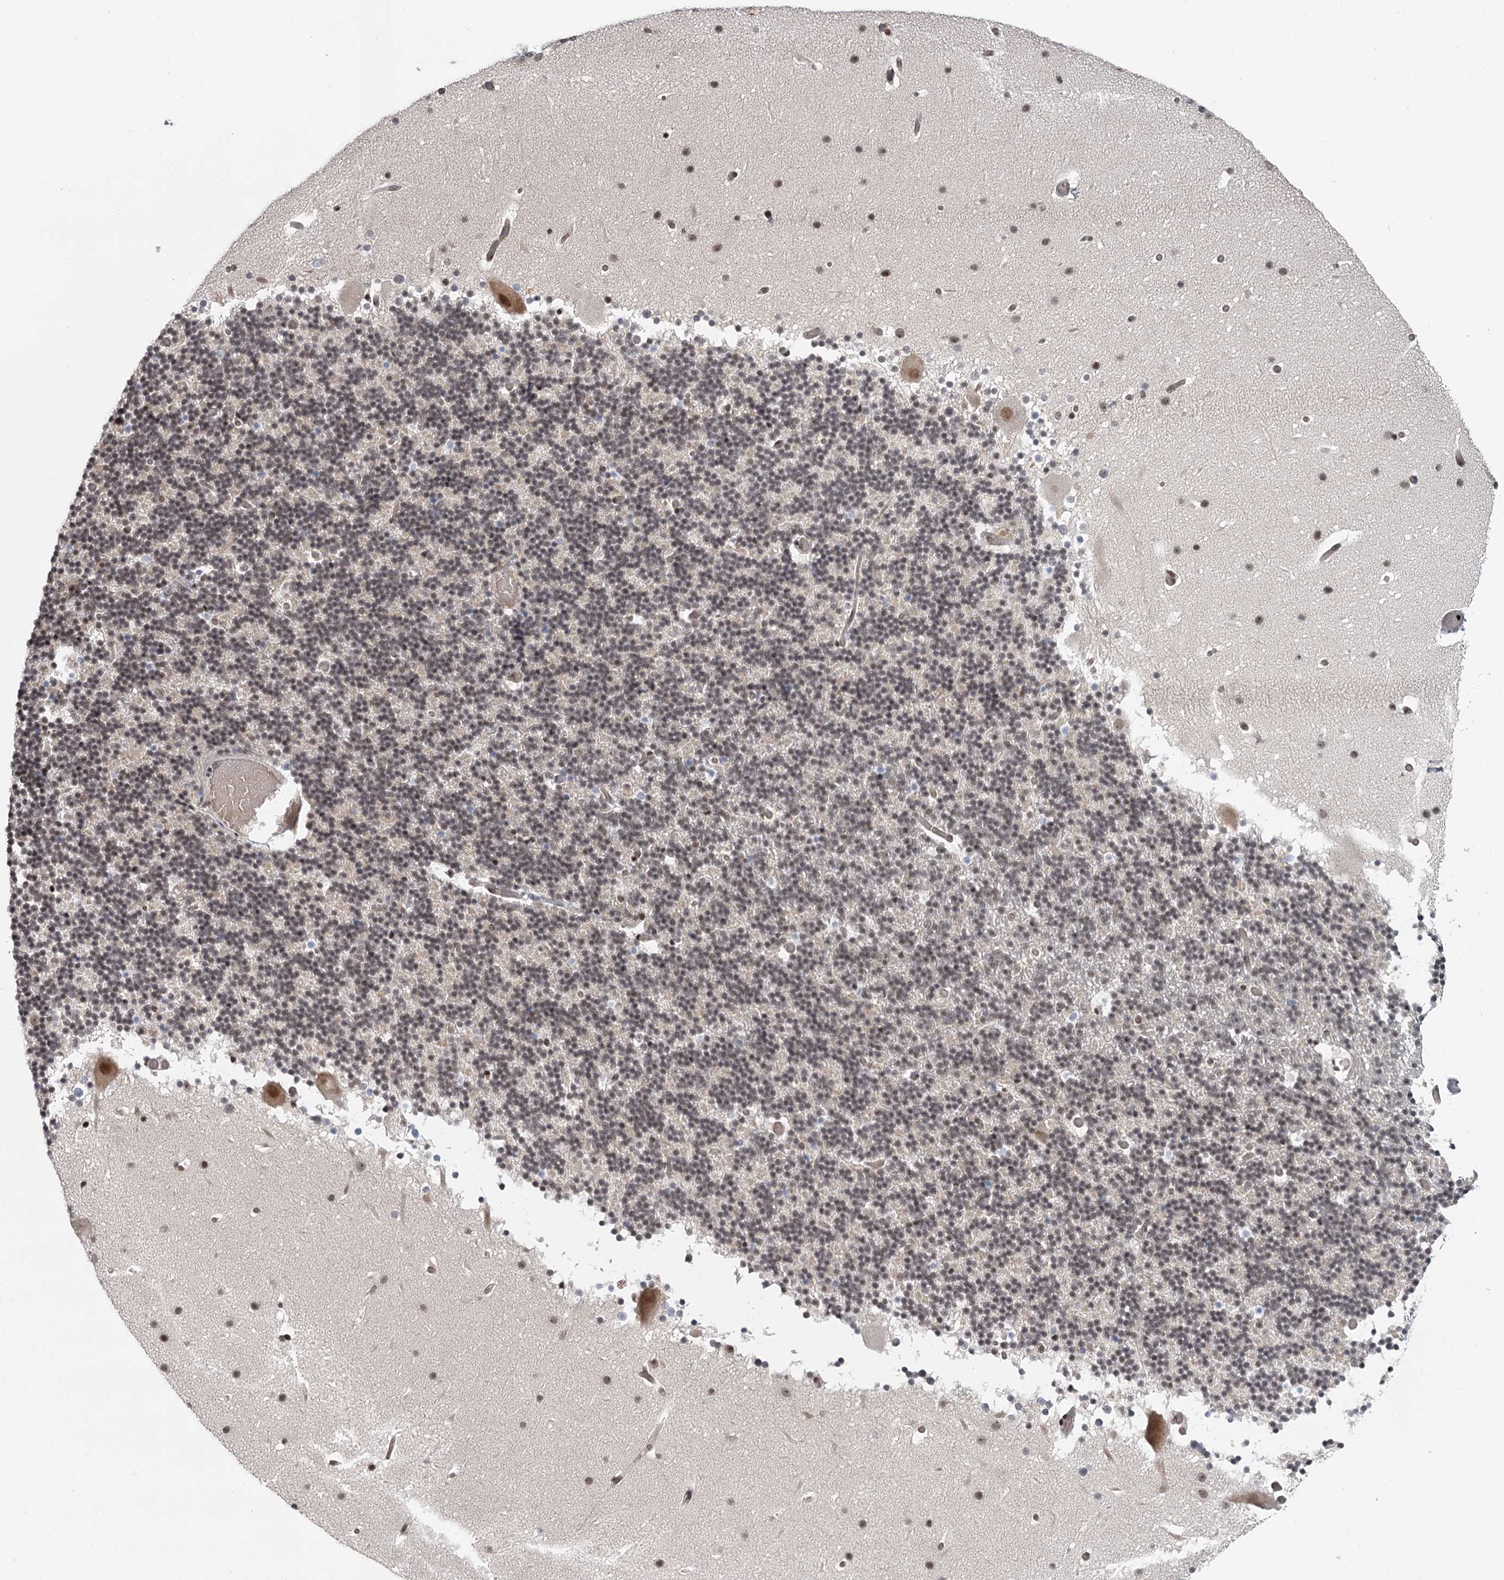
{"staining": {"intensity": "weak", "quantity": "25%-75%", "location": "nuclear"}, "tissue": "cerebellum", "cell_type": "Cells in granular layer", "image_type": "normal", "snomed": [{"axis": "morphology", "description": "Normal tissue, NOS"}, {"axis": "topography", "description": "Cerebellum"}], "caption": "A high-resolution image shows immunohistochemistry (IHC) staining of normal cerebellum, which shows weak nuclear staining in approximately 25%-75% of cells in granular layer. Nuclei are stained in blue.", "gene": "FAM13C", "patient": {"sex": "male", "age": 57}}